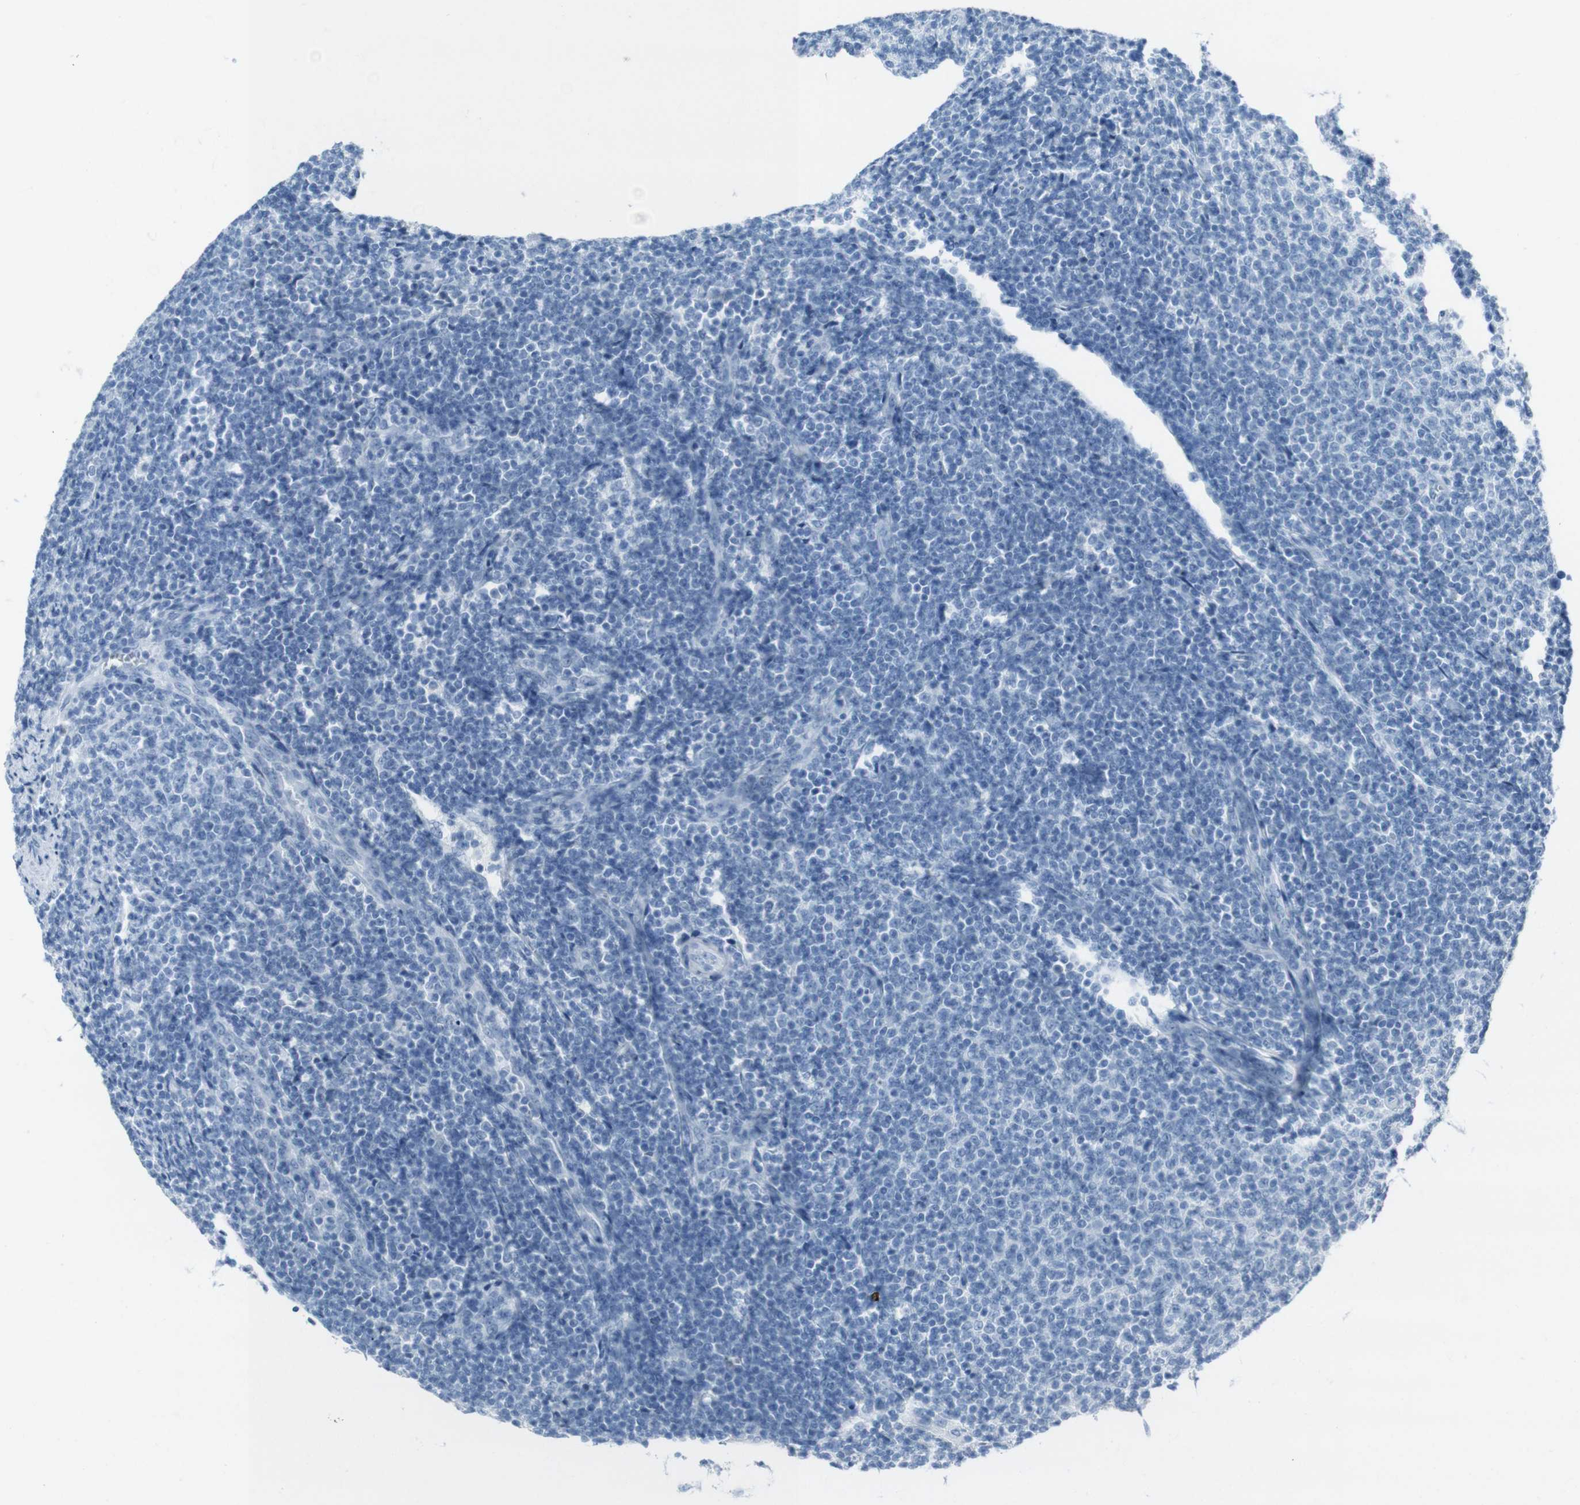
{"staining": {"intensity": "negative", "quantity": "none", "location": "none"}, "tissue": "lymphoma", "cell_type": "Tumor cells", "image_type": "cancer", "snomed": [{"axis": "morphology", "description": "Malignant lymphoma, non-Hodgkin's type, Low grade"}, {"axis": "topography", "description": "Lymph node"}], "caption": "Immunohistochemical staining of lymphoma reveals no significant staining in tumor cells.", "gene": "TMEM207", "patient": {"sex": "male", "age": 66}}